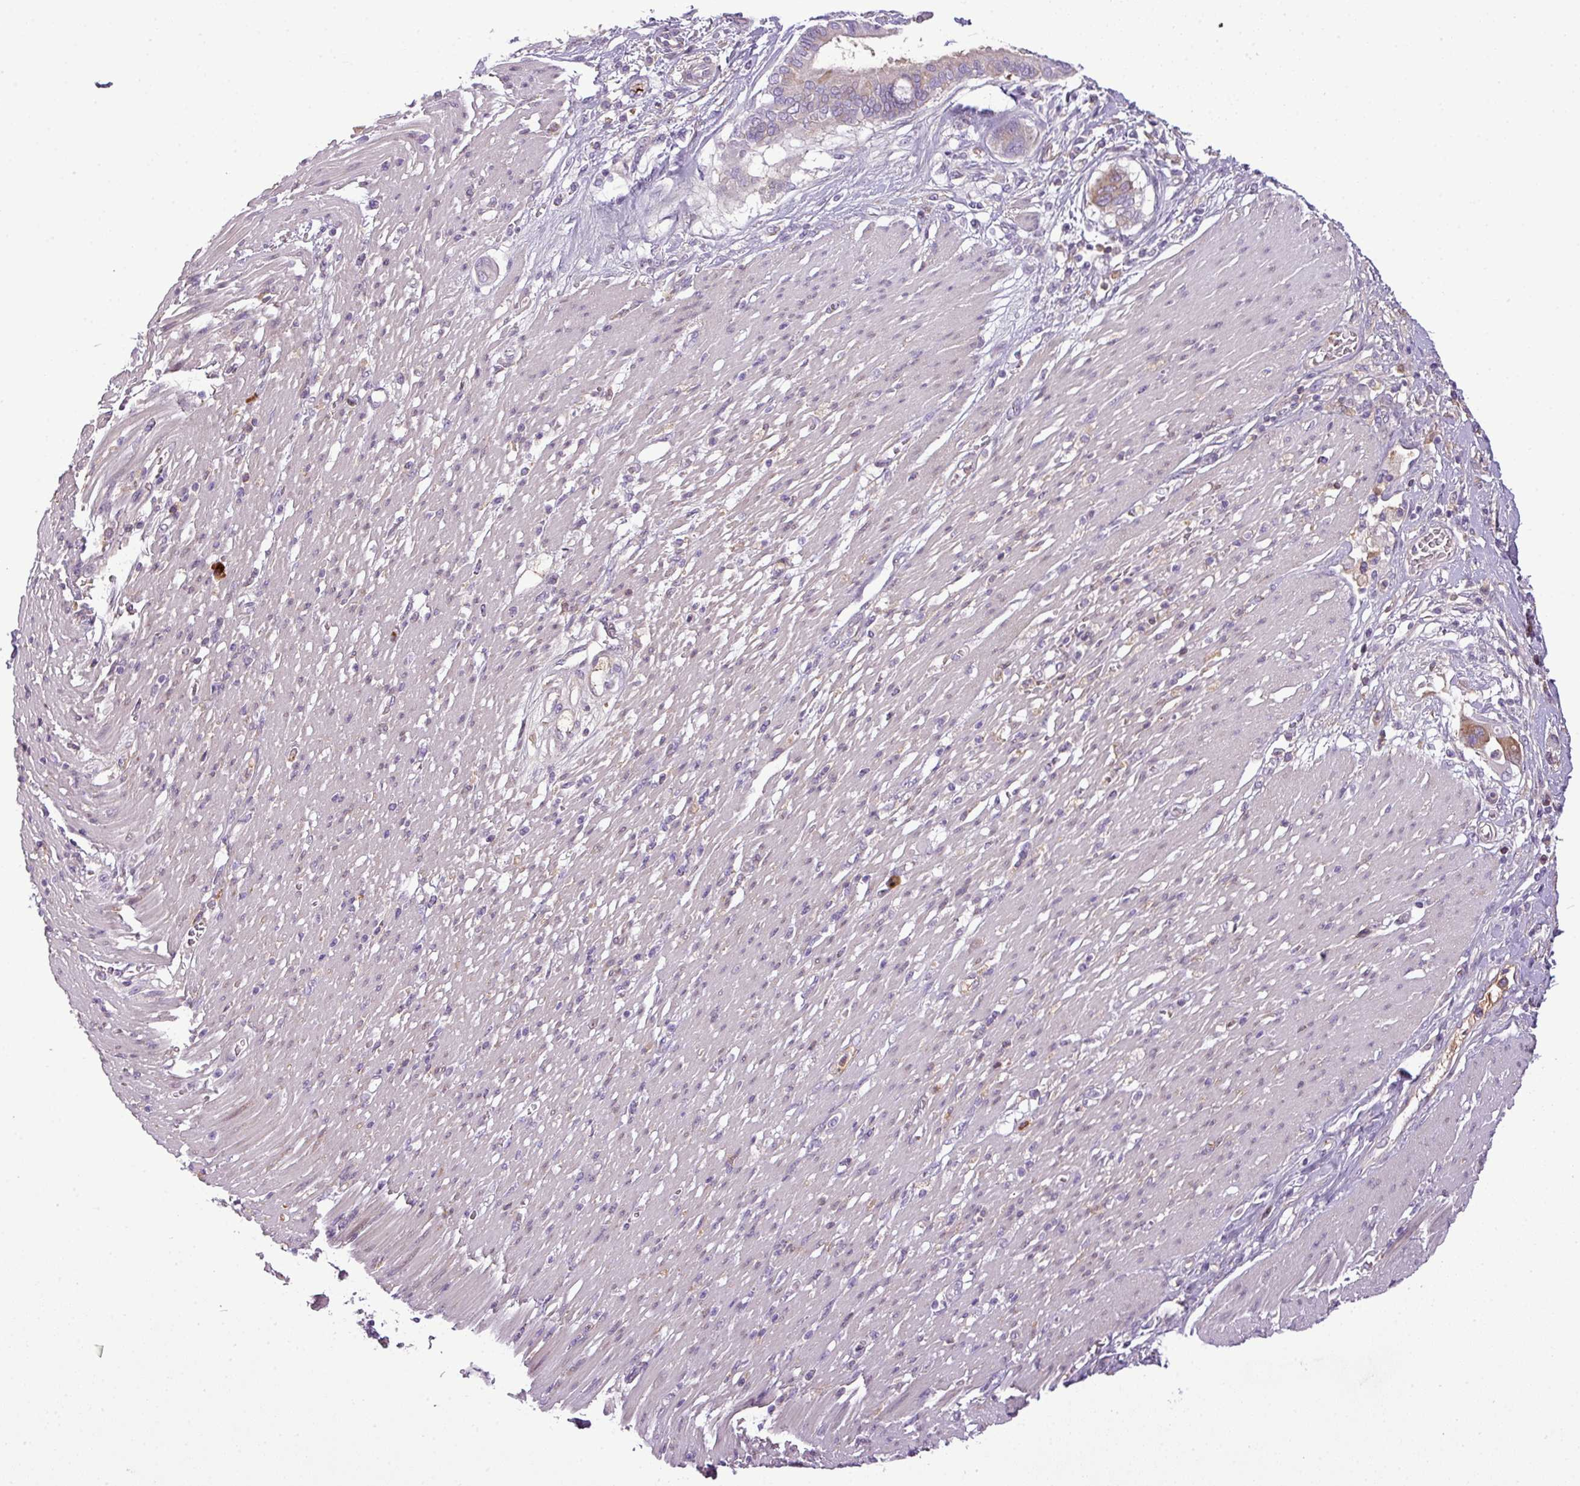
{"staining": {"intensity": "weak", "quantity": "<25%", "location": "cytoplasmic/membranous"}, "tissue": "pancreatic cancer", "cell_type": "Tumor cells", "image_type": "cancer", "snomed": [{"axis": "morphology", "description": "Adenocarcinoma, NOS"}, {"axis": "topography", "description": "Pancreas"}], "caption": "Pancreatic cancer (adenocarcinoma) stained for a protein using IHC demonstrates no positivity tumor cells.", "gene": "C4B", "patient": {"sex": "male", "age": 68}}